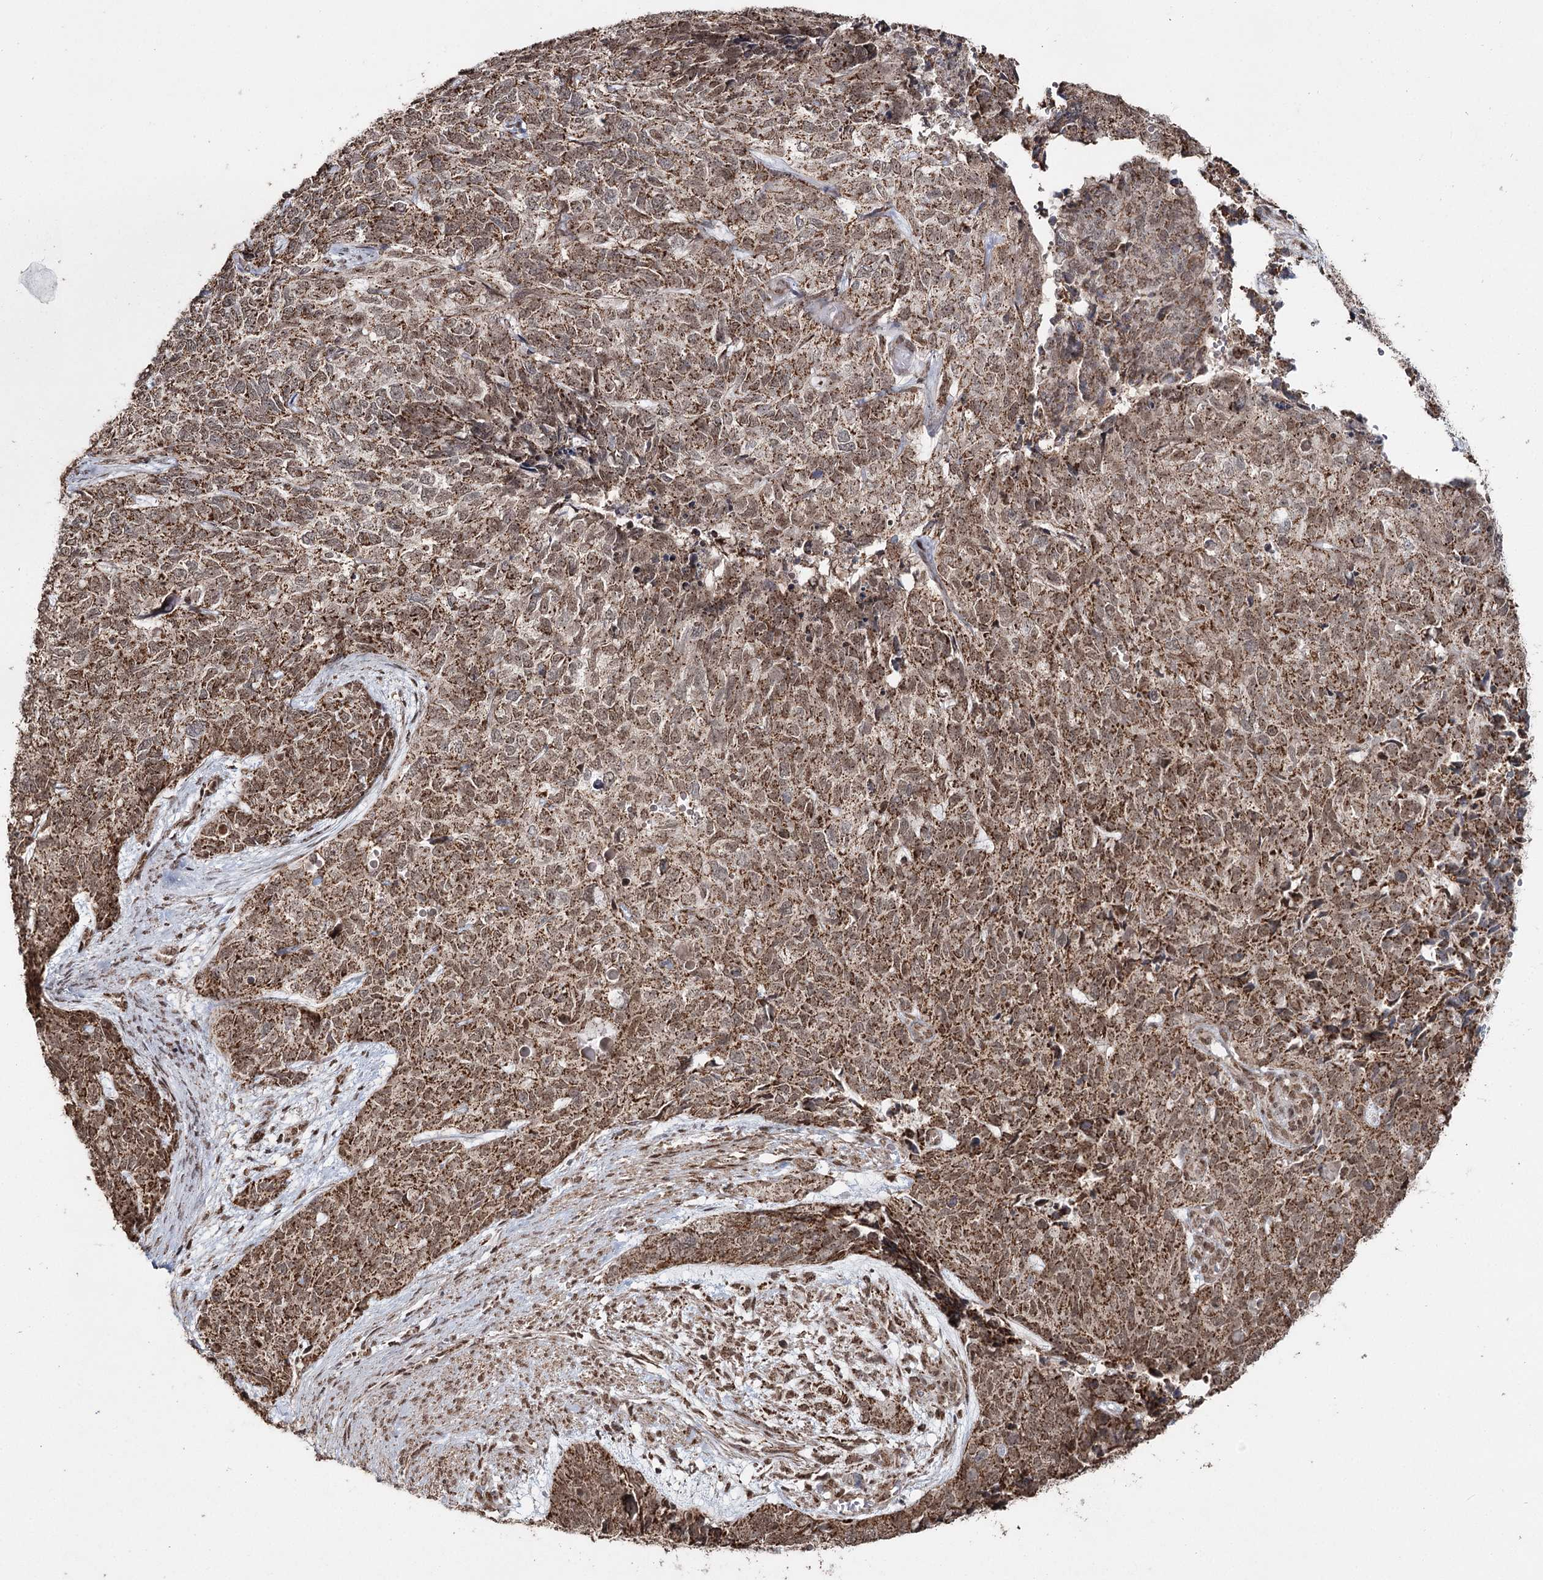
{"staining": {"intensity": "moderate", "quantity": ">75%", "location": "cytoplasmic/membranous,nuclear"}, "tissue": "cervical cancer", "cell_type": "Tumor cells", "image_type": "cancer", "snomed": [{"axis": "morphology", "description": "Squamous cell carcinoma, NOS"}, {"axis": "topography", "description": "Cervix"}], "caption": "Cervical cancer stained with a brown dye demonstrates moderate cytoplasmic/membranous and nuclear positive expression in about >75% of tumor cells.", "gene": "PDHX", "patient": {"sex": "female", "age": 63}}